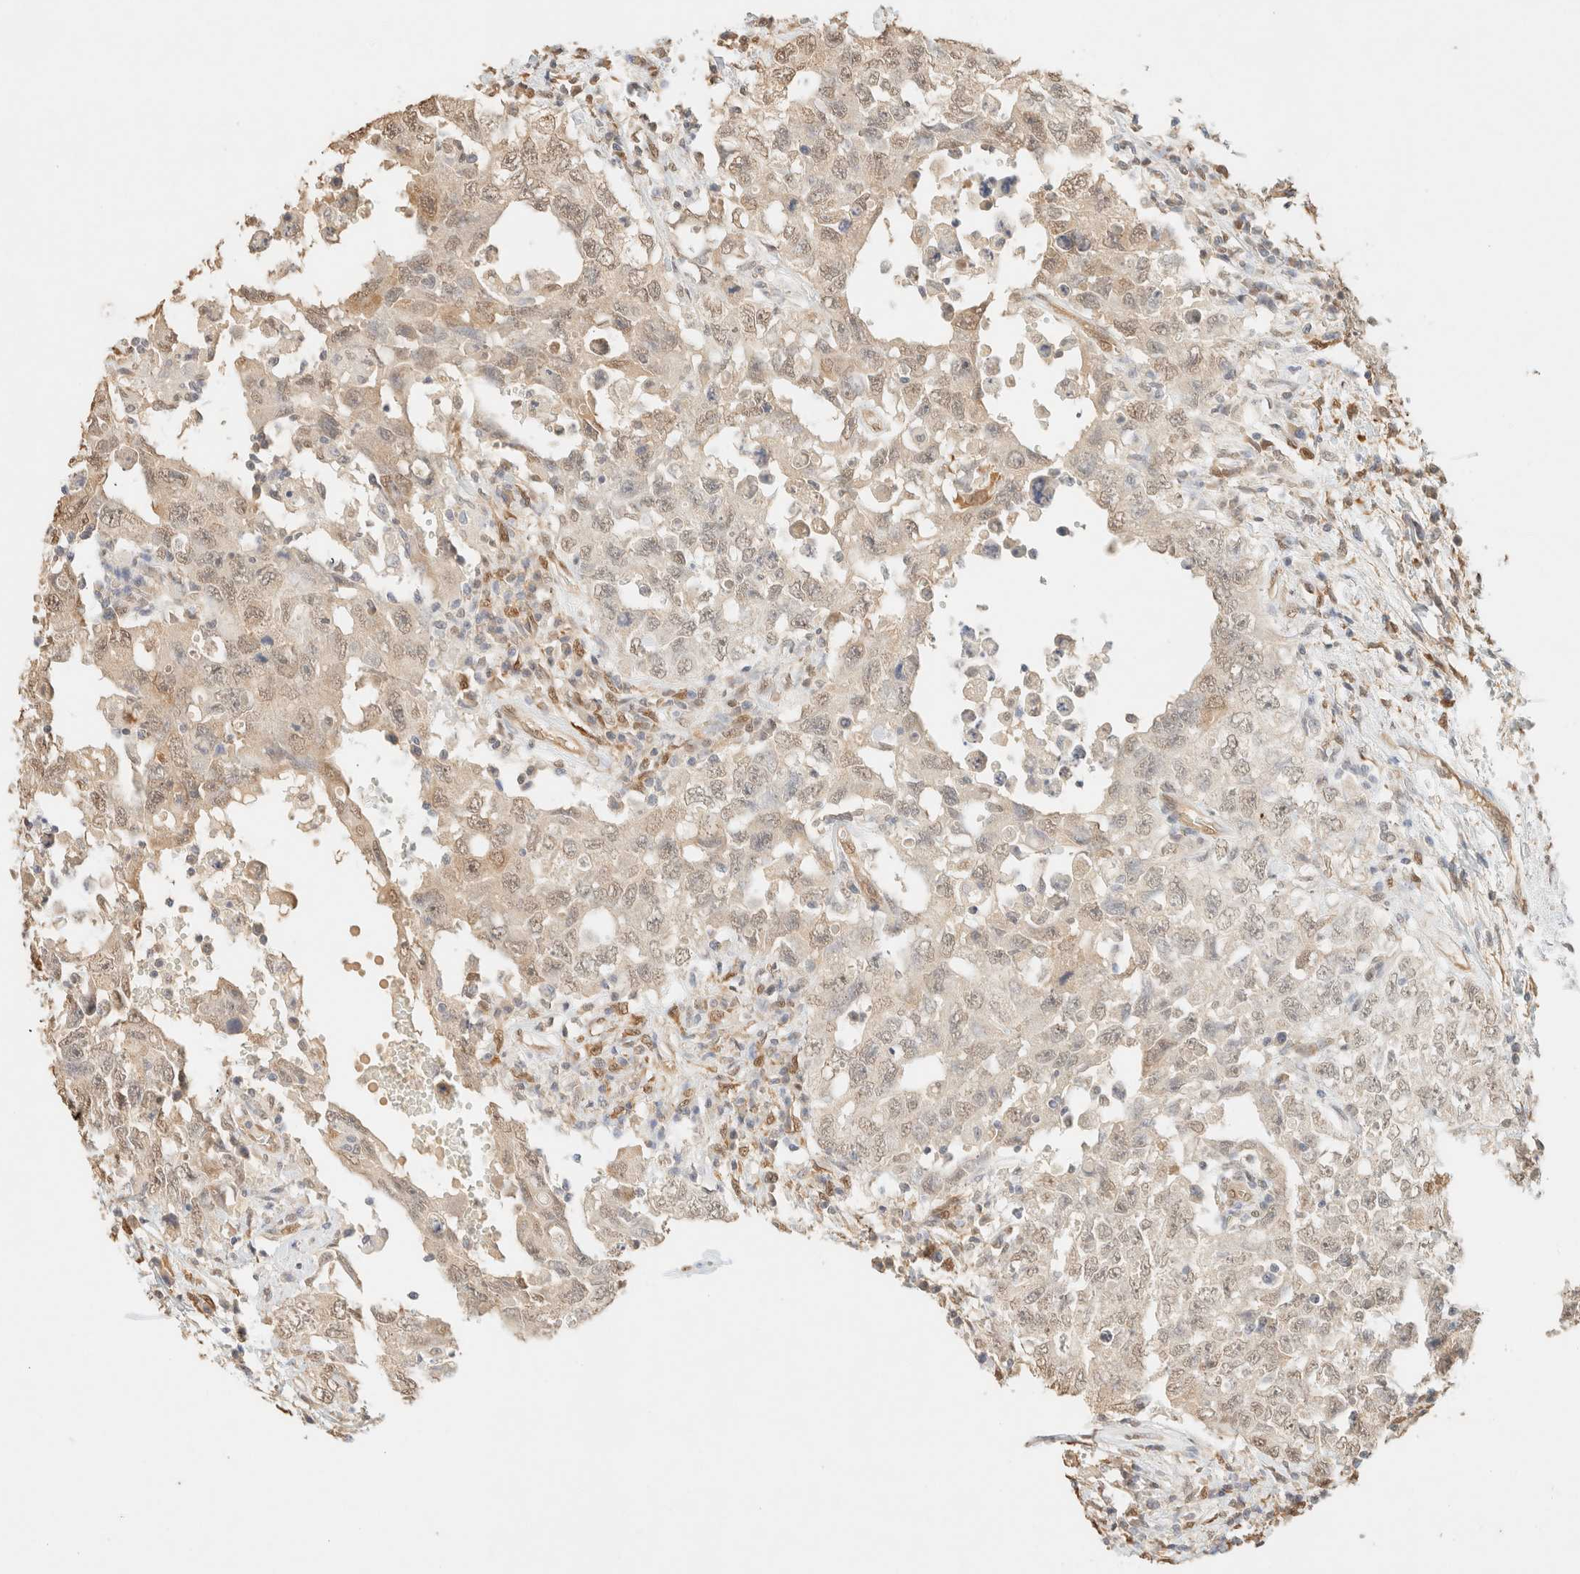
{"staining": {"intensity": "weak", "quantity": "25%-75%", "location": "nuclear"}, "tissue": "testis cancer", "cell_type": "Tumor cells", "image_type": "cancer", "snomed": [{"axis": "morphology", "description": "Carcinoma, Embryonal, NOS"}, {"axis": "topography", "description": "Testis"}], "caption": "Tumor cells show weak nuclear expression in approximately 25%-75% of cells in testis cancer.", "gene": "S100A13", "patient": {"sex": "male", "age": 26}}